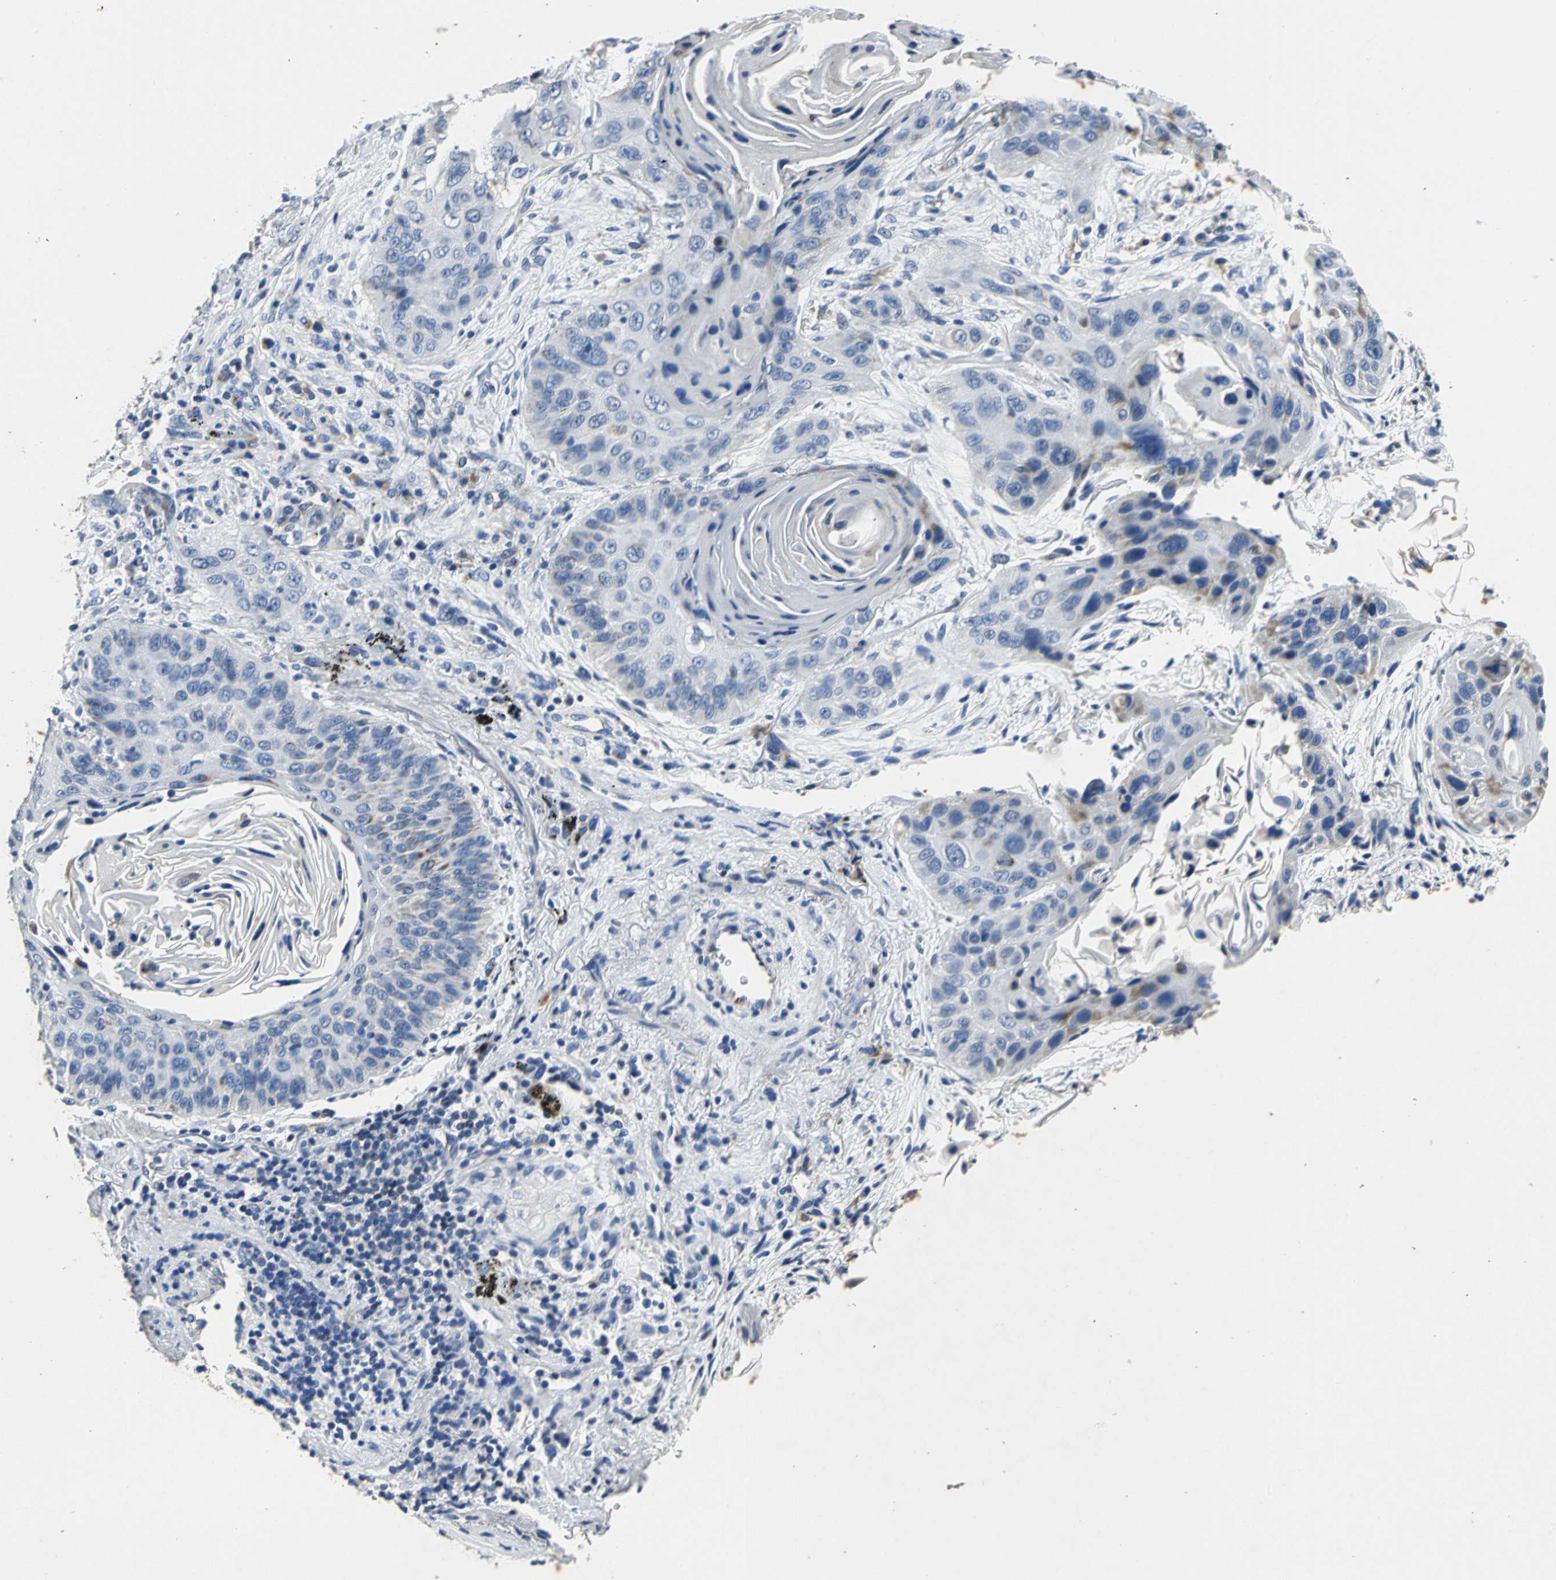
{"staining": {"intensity": "weak", "quantity": "25%-75%", "location": "cytoplasmic/membranous"}, "tissue": "lung cancer", "cell_type": "Tumor cells", "image_type": "cancer", "snomed": [{"axis": "morphology", "description": "Squamous cell carcinoma, NOS"}, {"axis": "topography", "description": "Lung"}], "caption": "The histopathology image shows staining of squamous cell carcinoma (lung), revealing weak cytoplasmic/membranous protein positivity (brown color) within tumor cells. (DAB IHC, brown staining for protein, blue staining for nuclei).", "gene": "IFI6", "patient": {"sex": "female", "age": 67}}